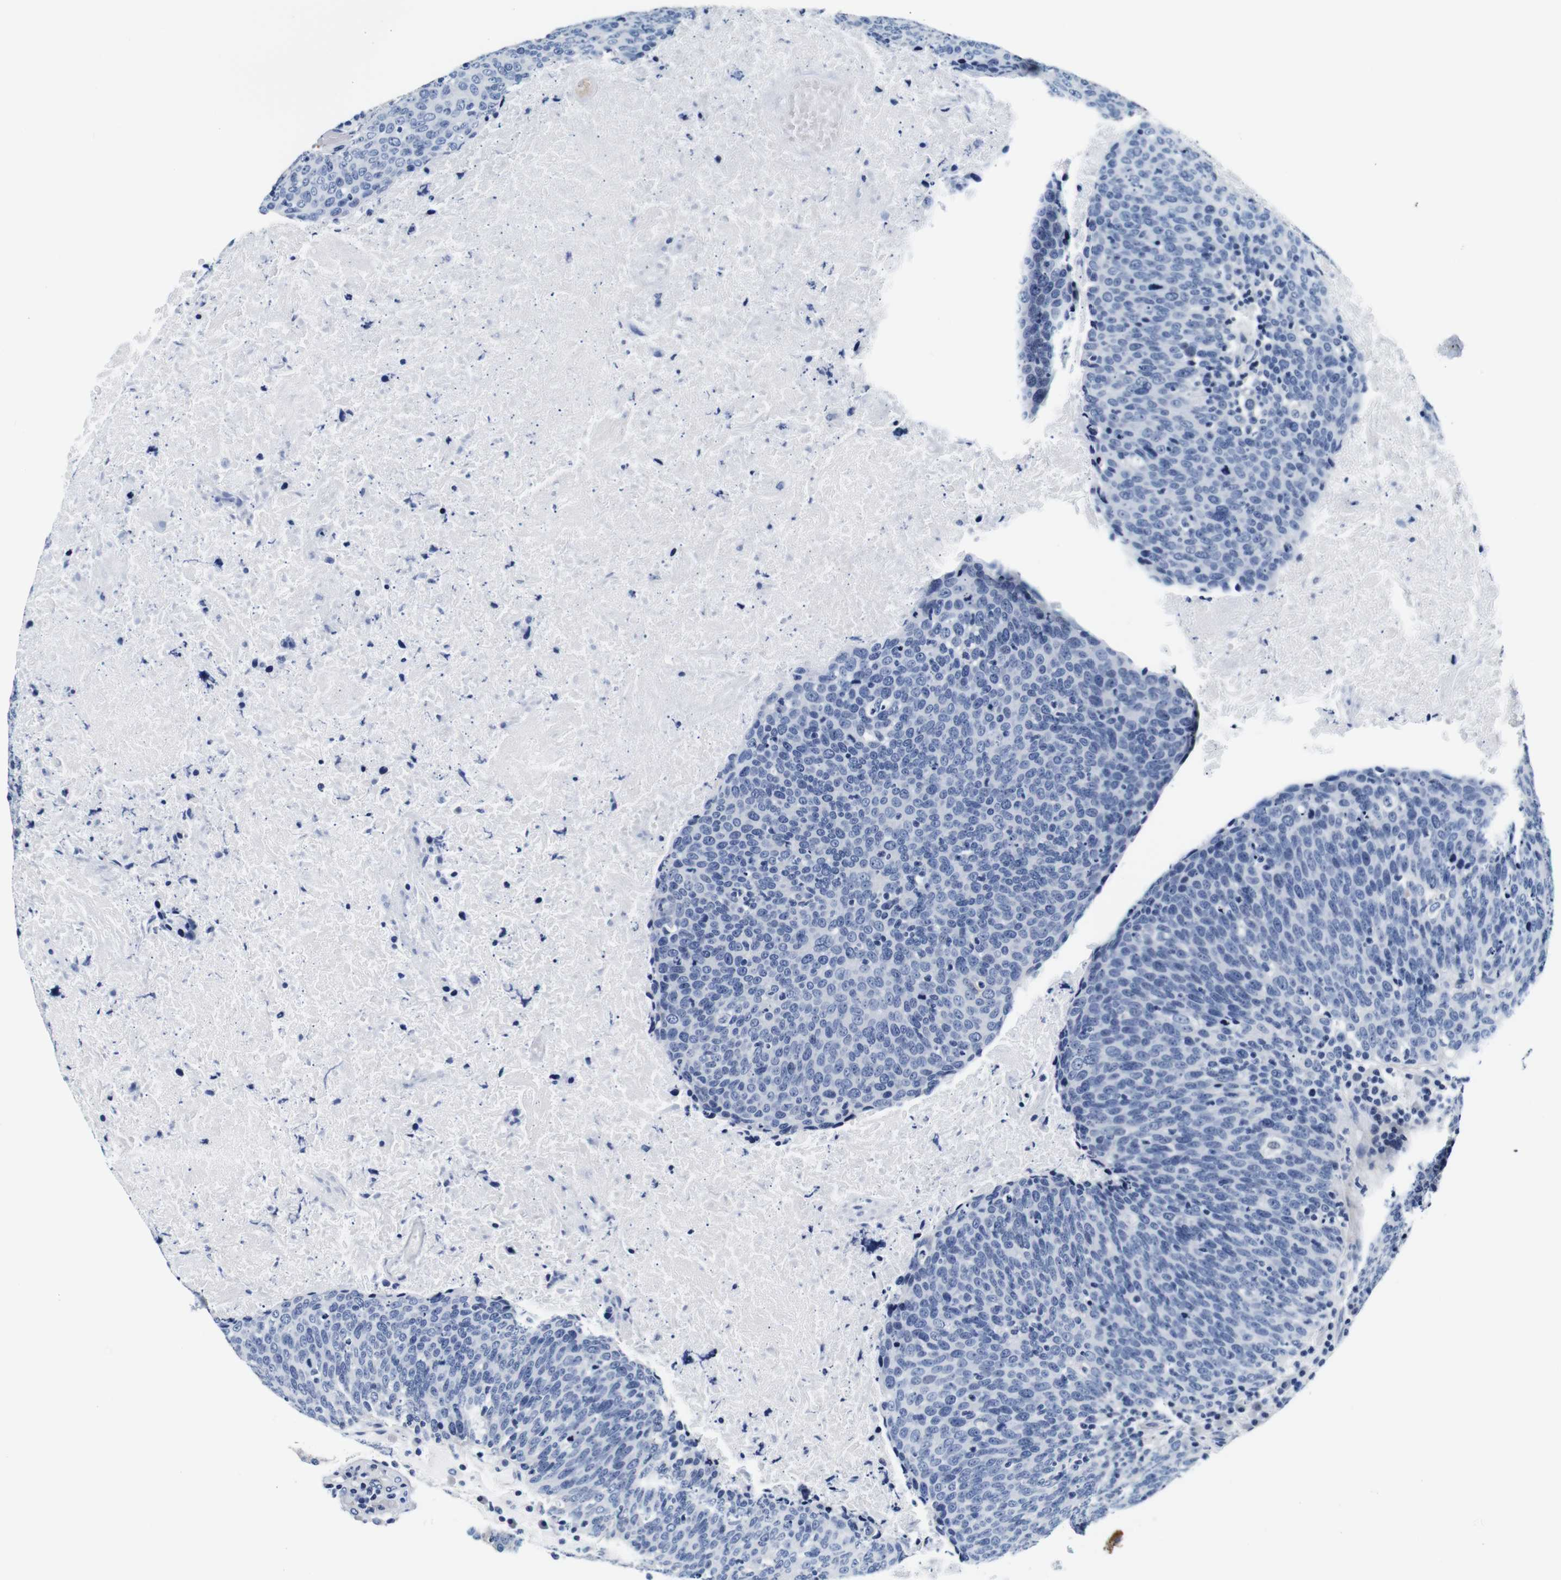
{"staining": {"intensity": "negative", "quantity": "none", "location": "none"}, "tissue": "head and neck cancer", "cell_type": "Tumor cells", "image_type": "cancer", "snomed": [{"axis": "morphology", "description": "Squamous cell carcinoma, NOS"}, {"axis": "morphology", "description": "Squamous cell carcinoma, metastatic, NOS"}, {"axis": "topography", "description": "Lymph node"}, {"axis": "topography", "description": "Head-Neck"}], "caption": "Immunohistochemistry (IHC) micrograph of squamous cell carcinoma (head and neck) stained for a protein (brown), which exhibits no positivity in tumor cells.", "gene": "GP1BA", "patient": {"sex": "male", "age": 62}}